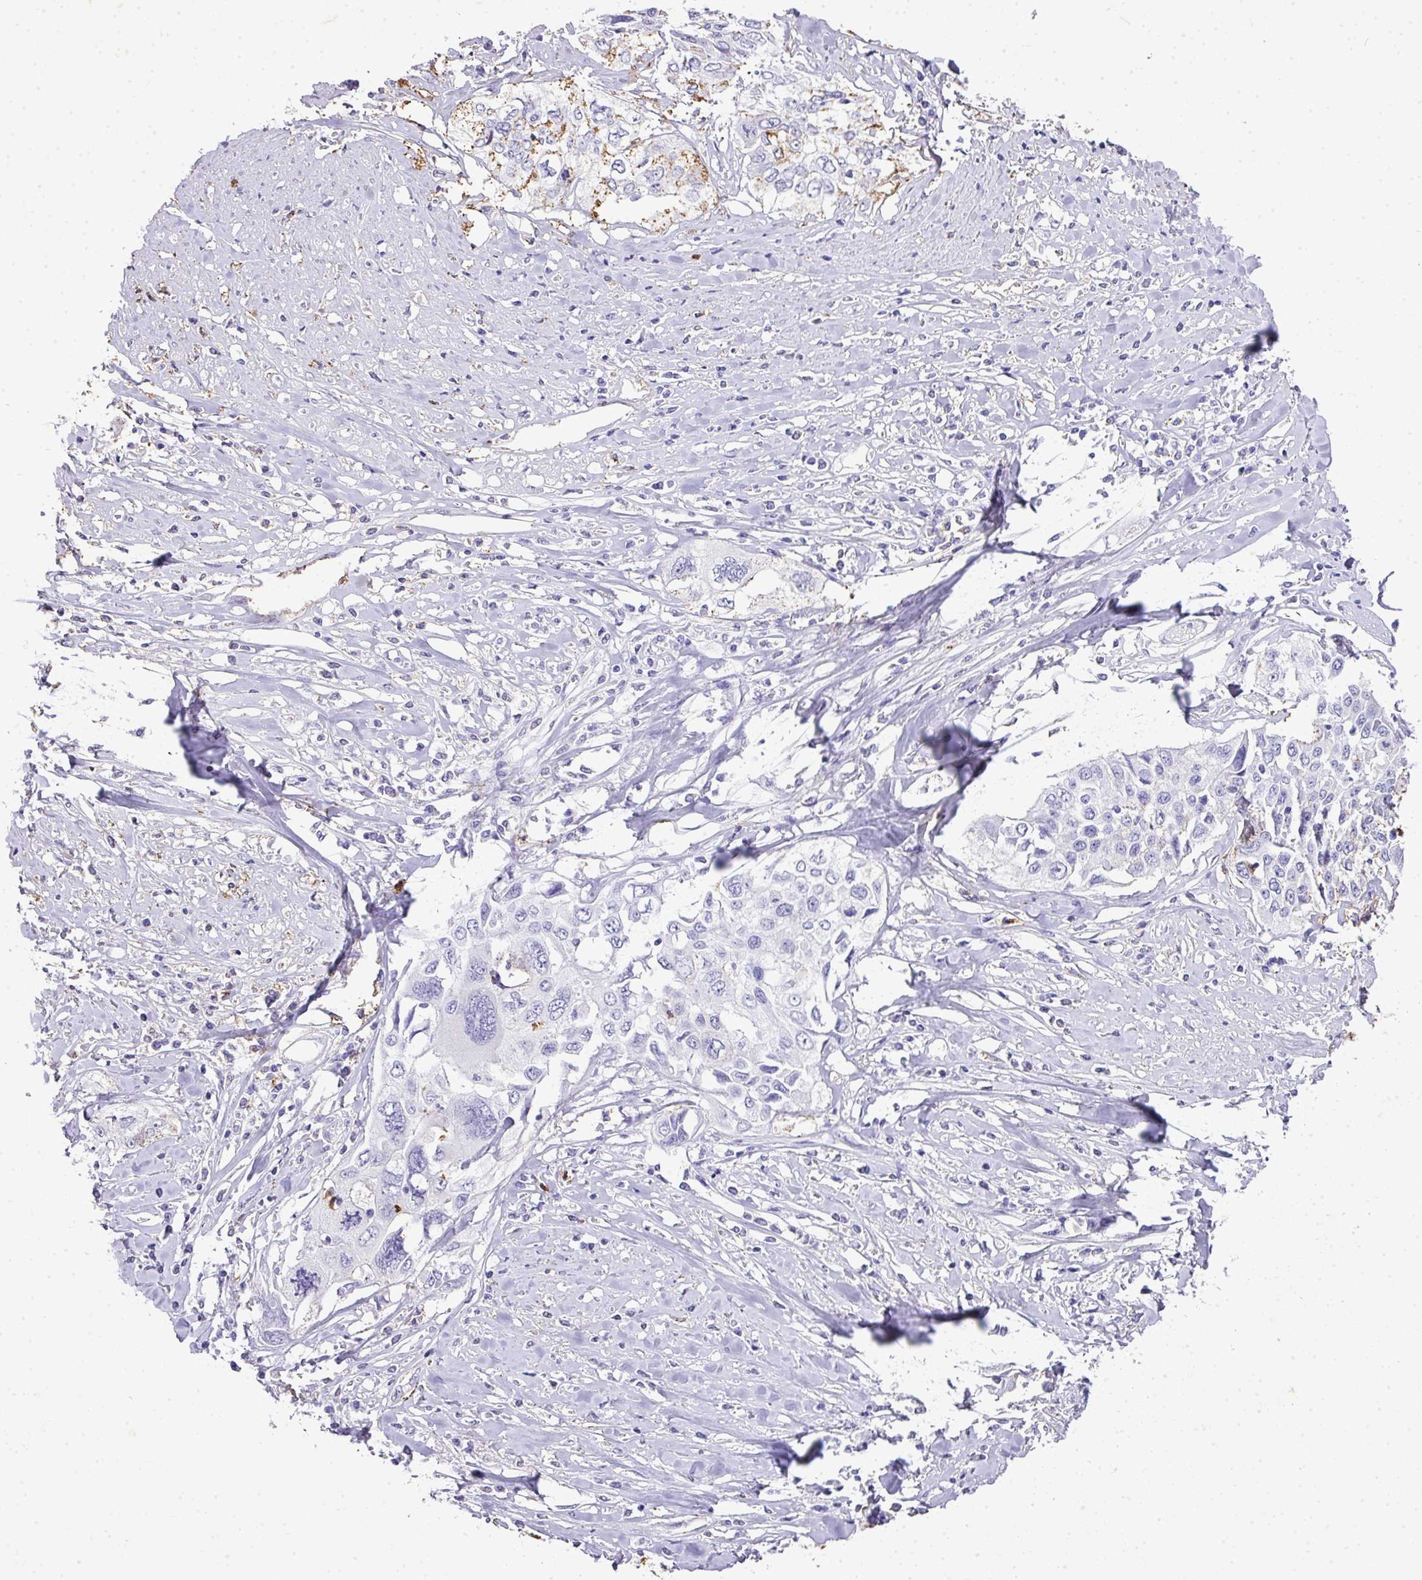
{"staining": {"intensity": "negative", "quantity": "none", "location": "none"}, "tissue": "cervical cancer", "cell_type": "Tumor cells", "image_type": "cancer", "snomed": [{"axis": "morphology", "description": "Squamous cell carcinoma, NOS"}, {"axis": "topography", "description": "Cervix"}], "caption": "IHC micrograph of neoplastic tissue: human cervical cancer (squamous cell carcinoma) stained with DAB shows no significant protein staining in tumor cells.", "gene": "KCNJ11", "patient": {"sex": "female", "age": 31}}